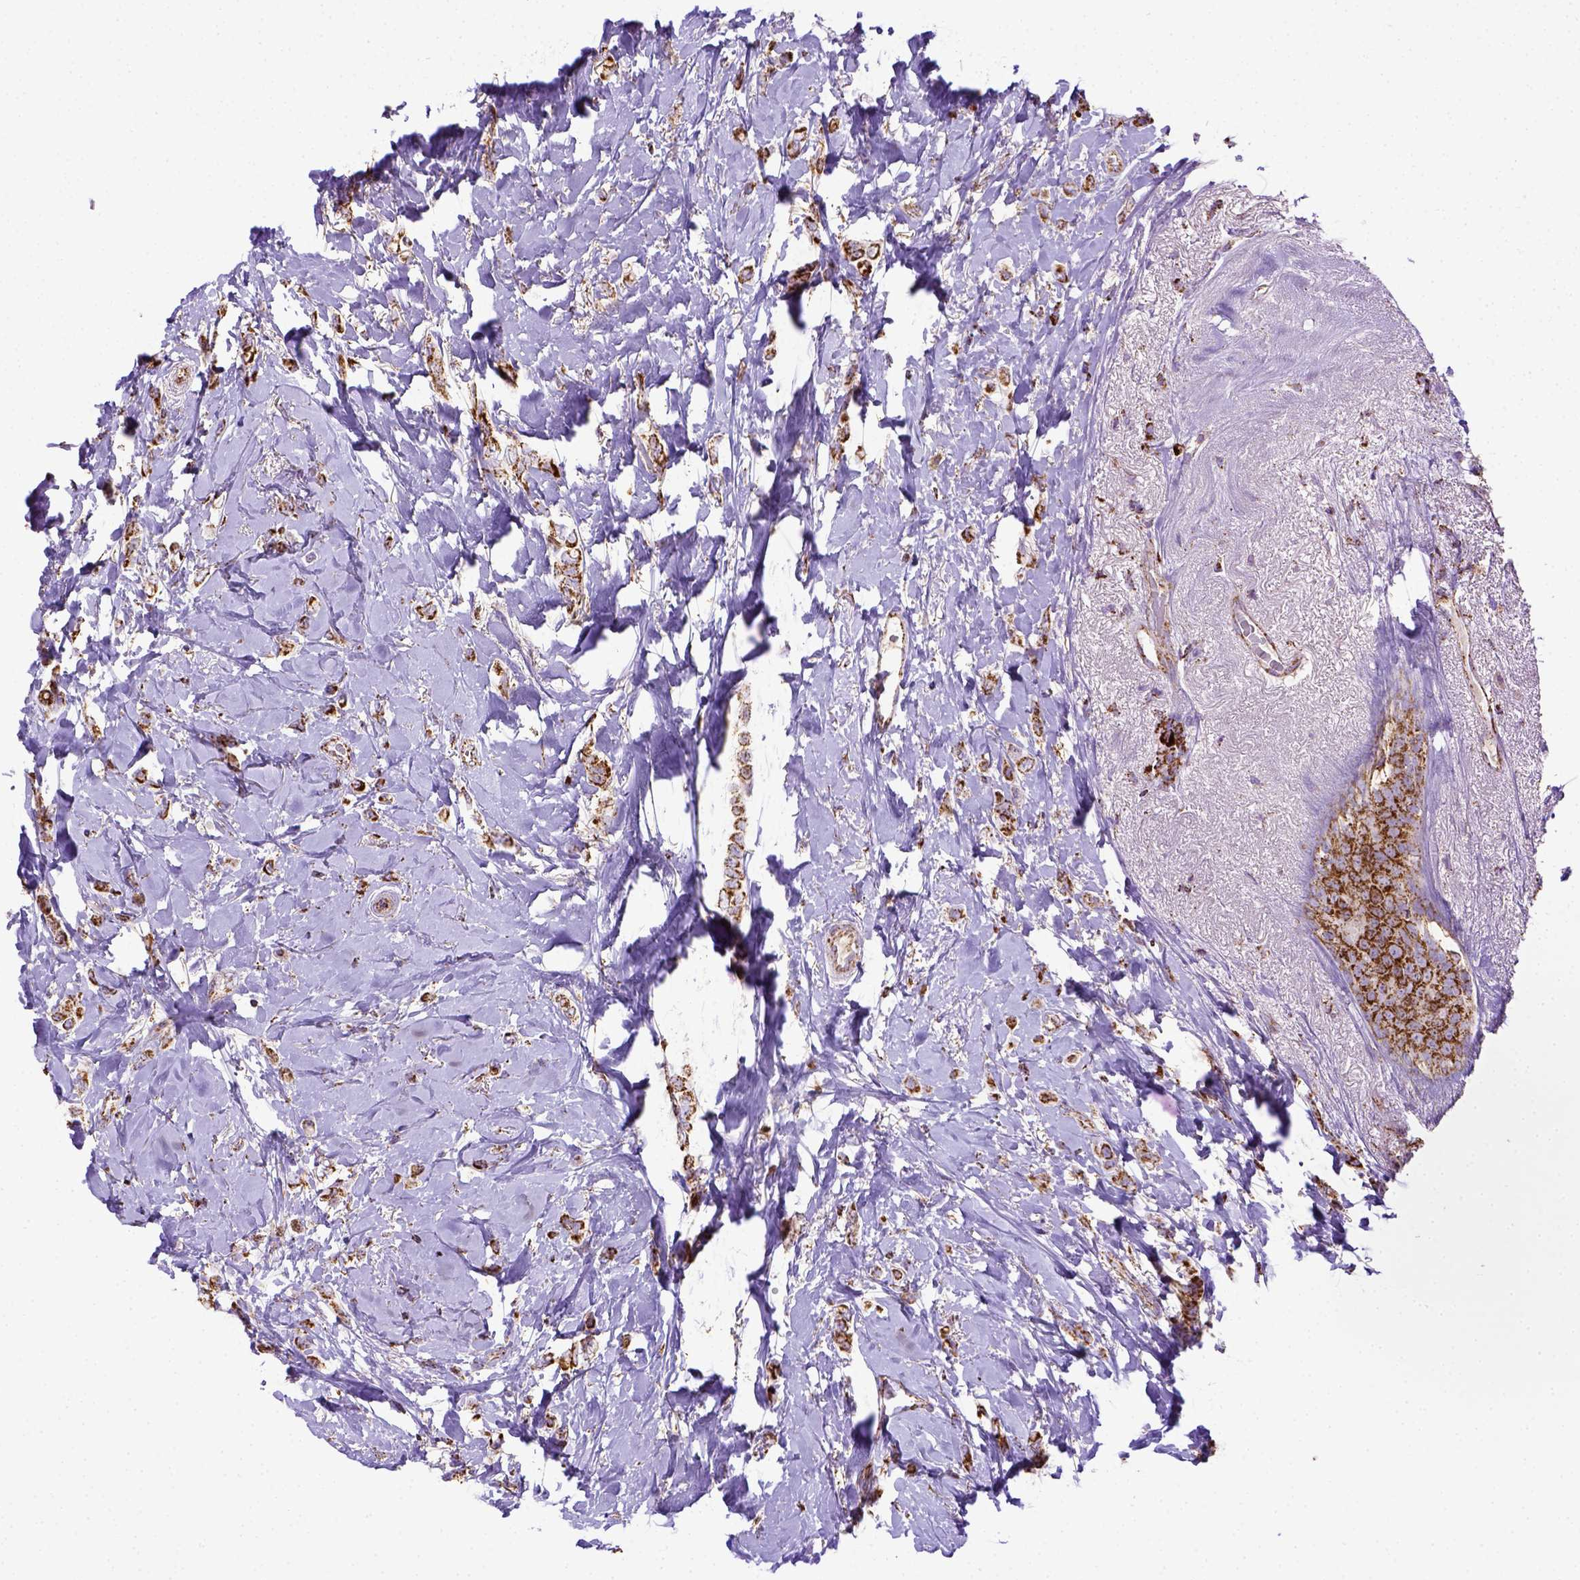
{"staining": {"intensity": "strong", "quantity": ">75%", "location": "cytoplasmic/membranous"}, "tissue": "breast cancer", "cell_type": "Tumor cells", "image_type": "cancer", "snomed": [{"axis": "morphology", "description": "Lobular carcinoma"}, {"axis": "topography", "description": "Breast"}], "caption": "IHC histopathology image of neoplastic tissue: lobular carcinoma (breast) stained using immunohistochemistry (IHC) shows high levels of strong protein expression localized specifically in the cytoplasmic/membranous of tumor cells, appearing as a cytoplasmic/membranous brown color.", "gene": "MT-CO1", "patient": {"sex": "female", "age": 66}}